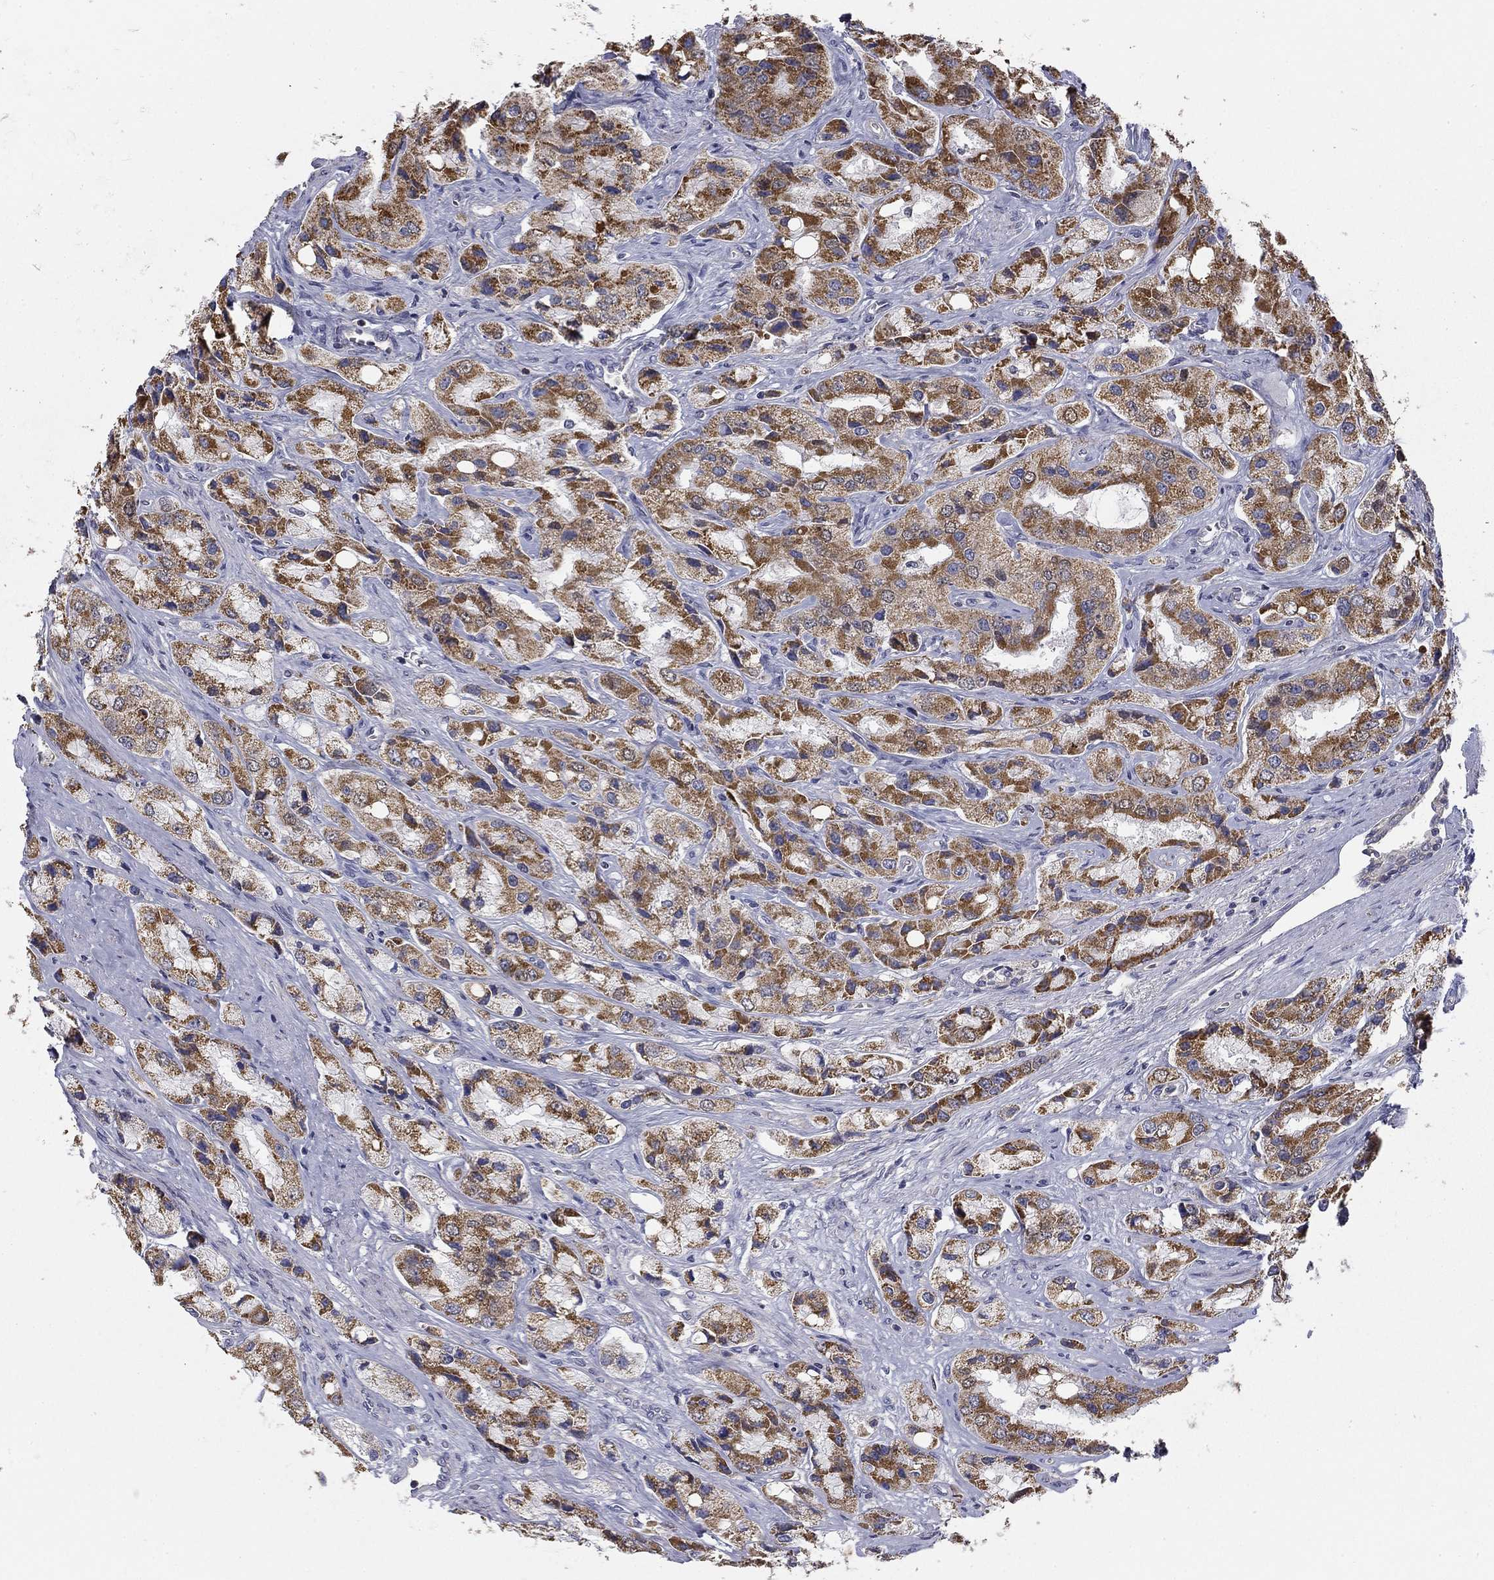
{"staining": {"intensity": "moderate", "quantity": "25%-75%", "location": "cytoplasmic/membranous"}, "tissue": "prostate cancer", "cell_type": "Tumor cells", "image_type": "cancer", "snomed": [{"axis": "morphology", "description": "Adenocarcinoma, Low grade"}, {"axis": "topography", "description": "Prostate"}], "caption": "Low-grade adenocarcinoma (prostate) tissue demonstrates moderate cytoplasmic/membranous positivity in about 25%-75% of tumor cells", "gene": "SLC2A9", "patient": {"sex": "male", "age": 69}}